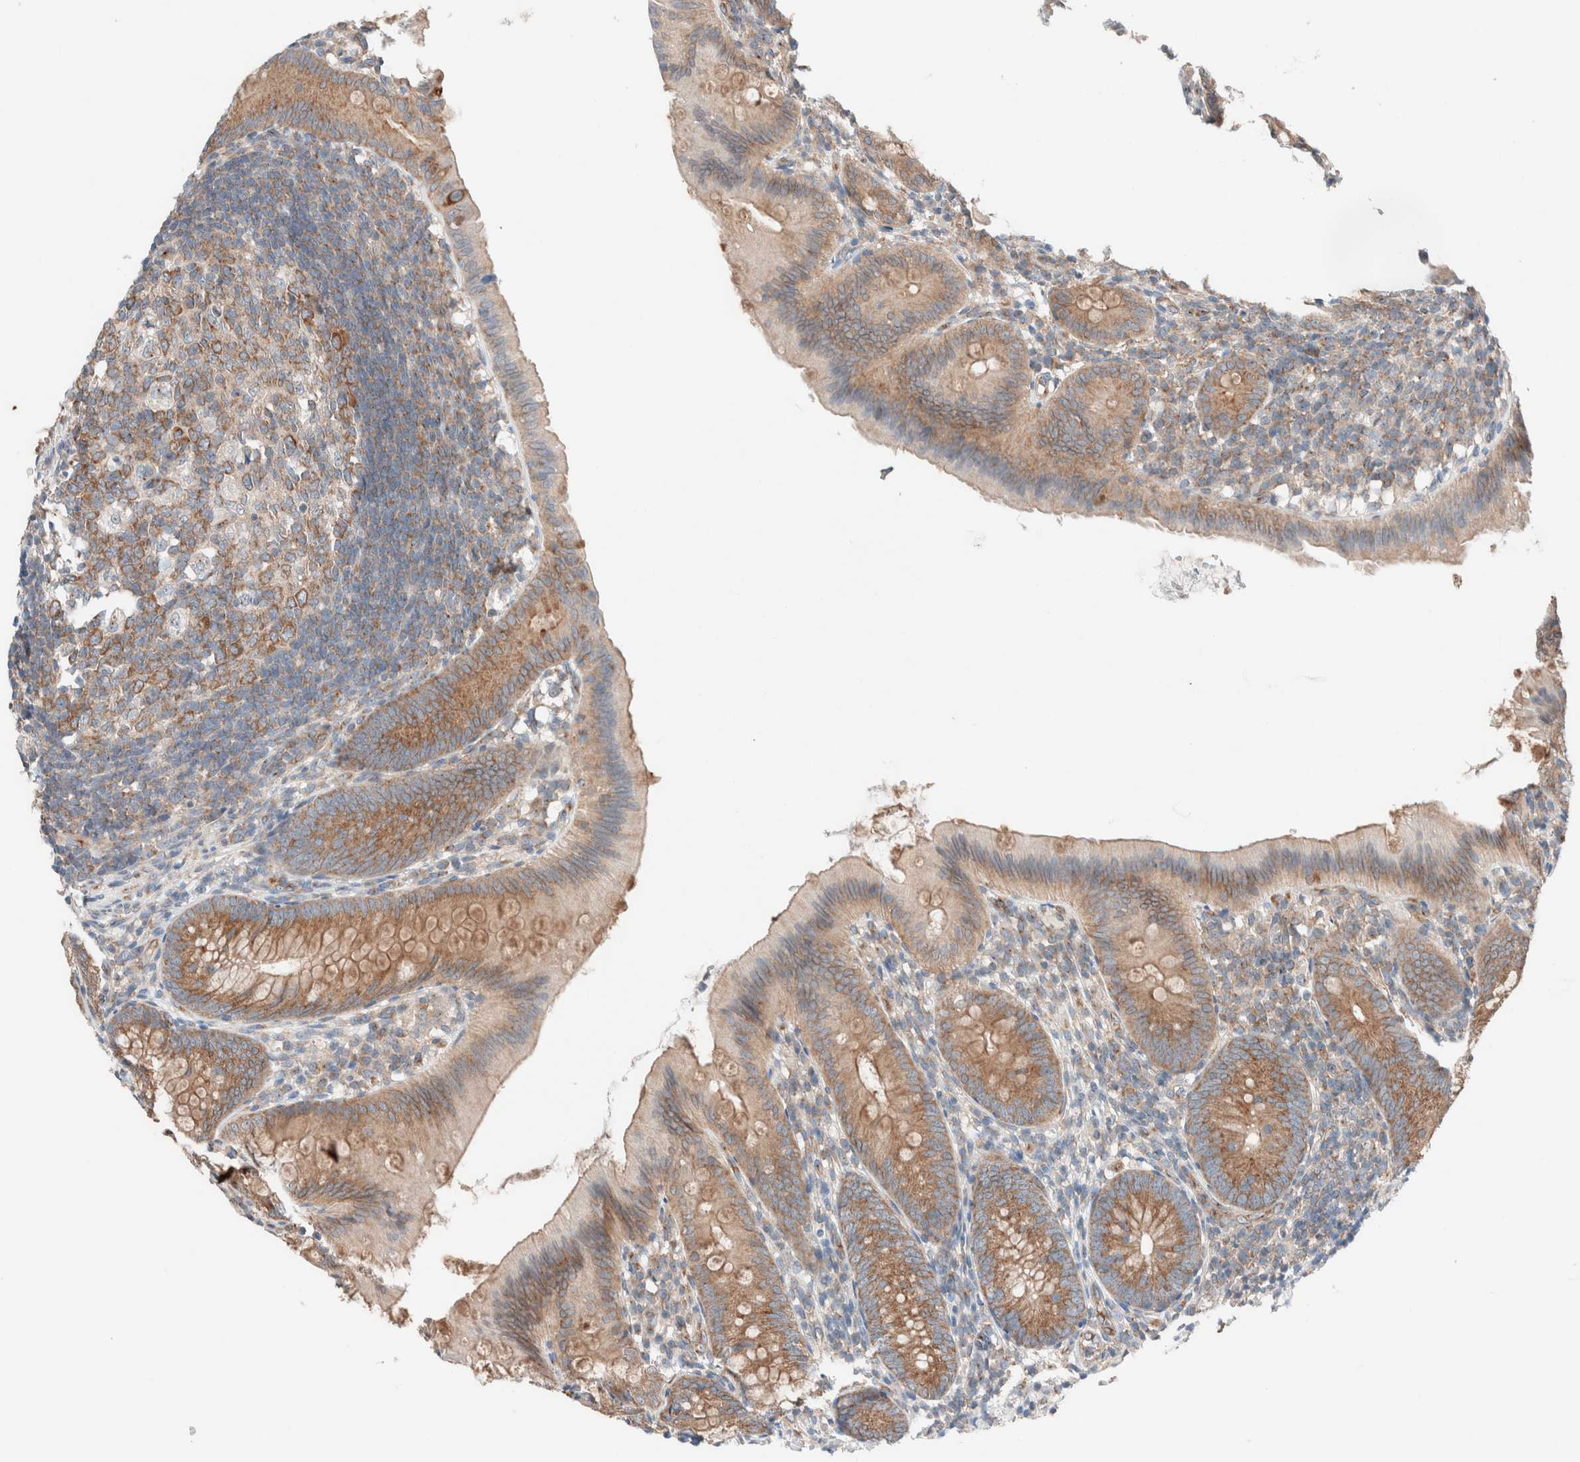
{"staining": {"intensity": "moderate", "quantity": ">75%", "location": "cytoplasmic/membranous"}, "tissue": "appendix", "cell_type": "Glandular cells", "image_type": "normal", "snomed": [{"axis": "morphology", "description": "Normal tissue, NOS"}, {"axis": "topography", "description": "Appendix"}], "caption": "Appendix stained for a protein (brown) shows moderate cytoplasmic/membranous positive positivity in about >75% of glandular cells.", "gene": "CASC3", "patient": {"sex": "male", "age": 1}}